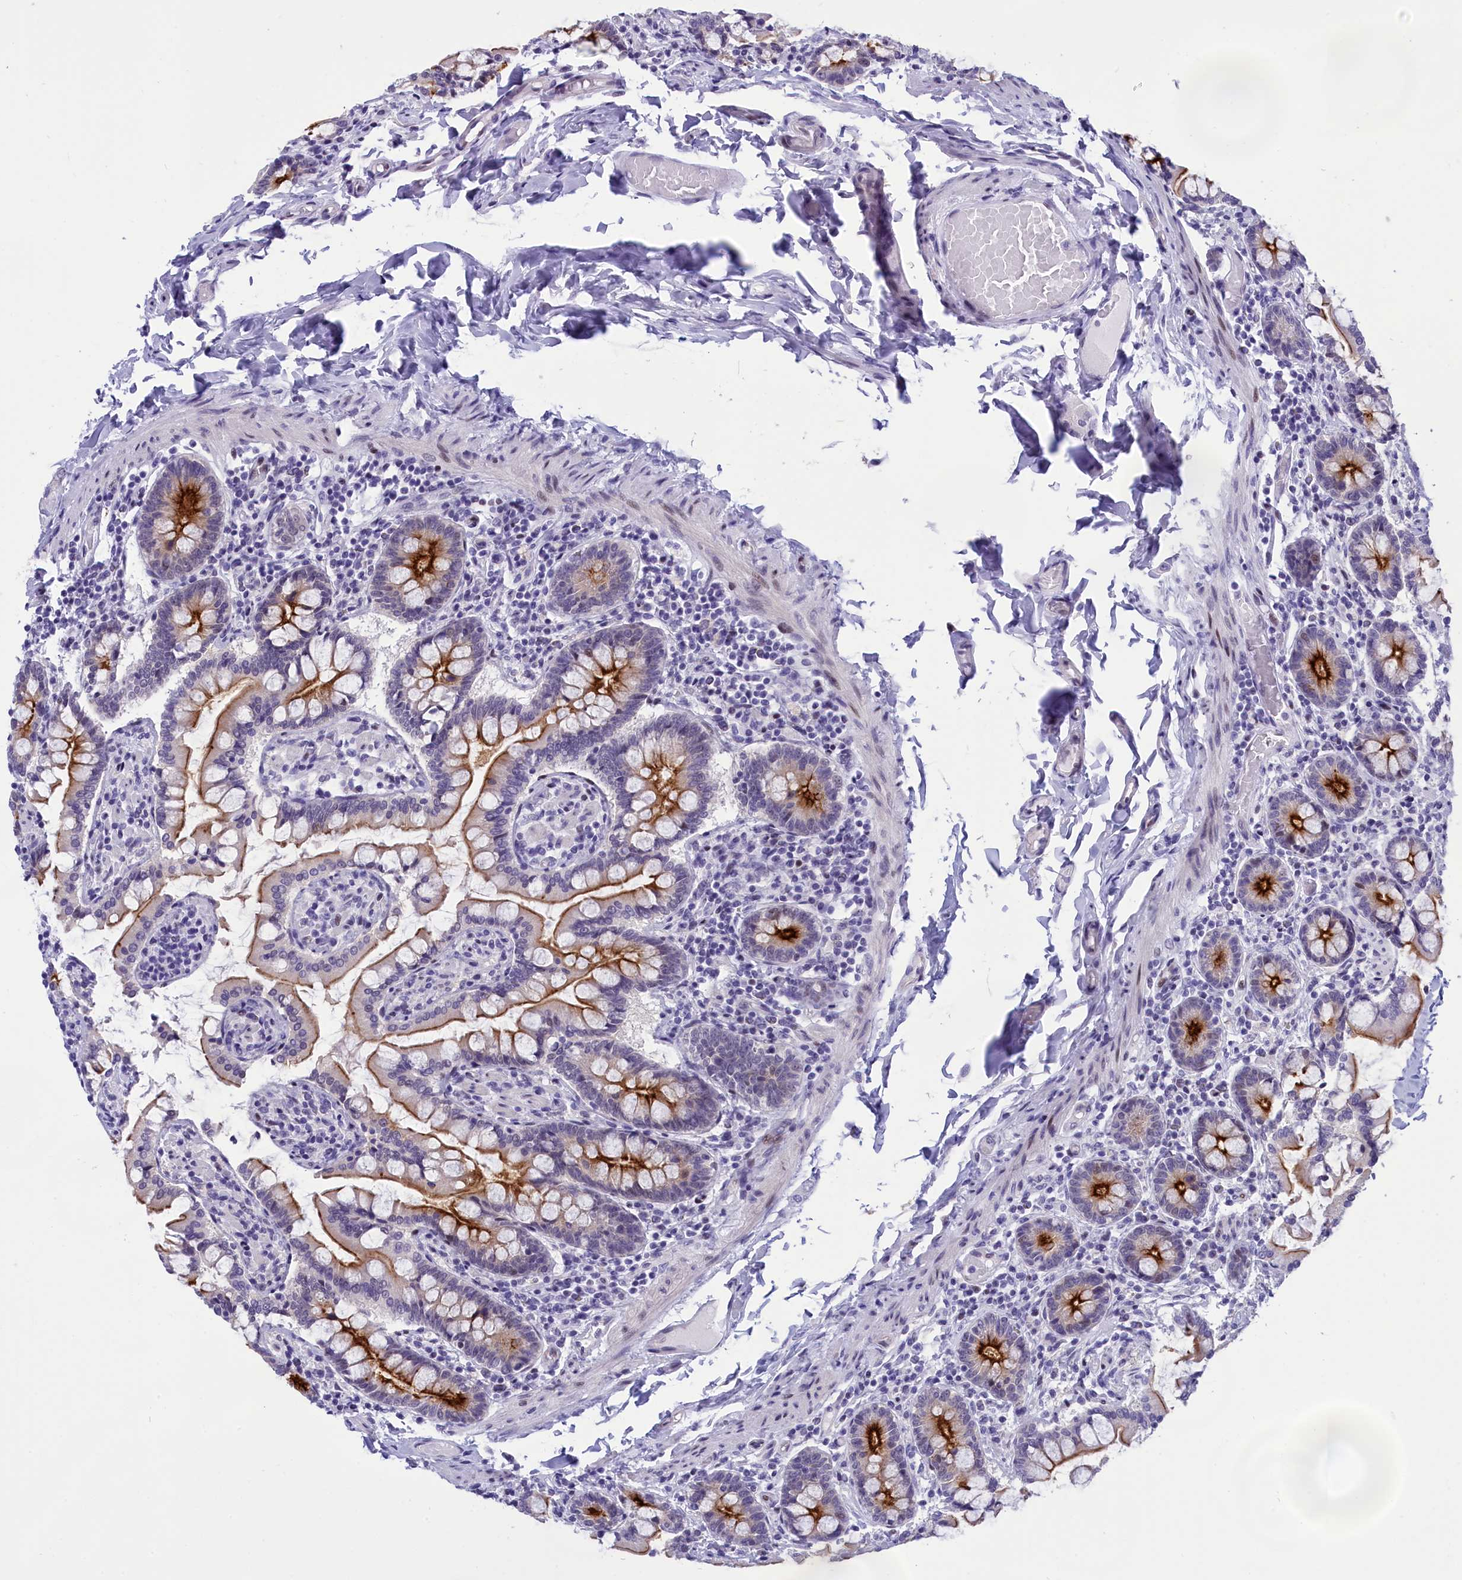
{"staining": {"intensity": "strong", "quantity": "25%-75%", "location": "cytoplasmic/membranous"}, "tissue": "small intestine", "cell_type": "Glandular cells", "image_type": "normal", "snomed": [{"axis": "morphology", "description": "Normal tissue, NOS"}, {"axis": "topography", "description": "Small intestine"}], "caption": "This photomicrograph demonstrates unremarkable small intestine stained with immunohistochemistry to label a protein in brown. The cytoplasmic/membranous of glandular cells show strong positivity for the protein. Nuclei are counter-stained blue.", "gene": "SPIRE2", "patient": {"sex": "male", "age": 41}}